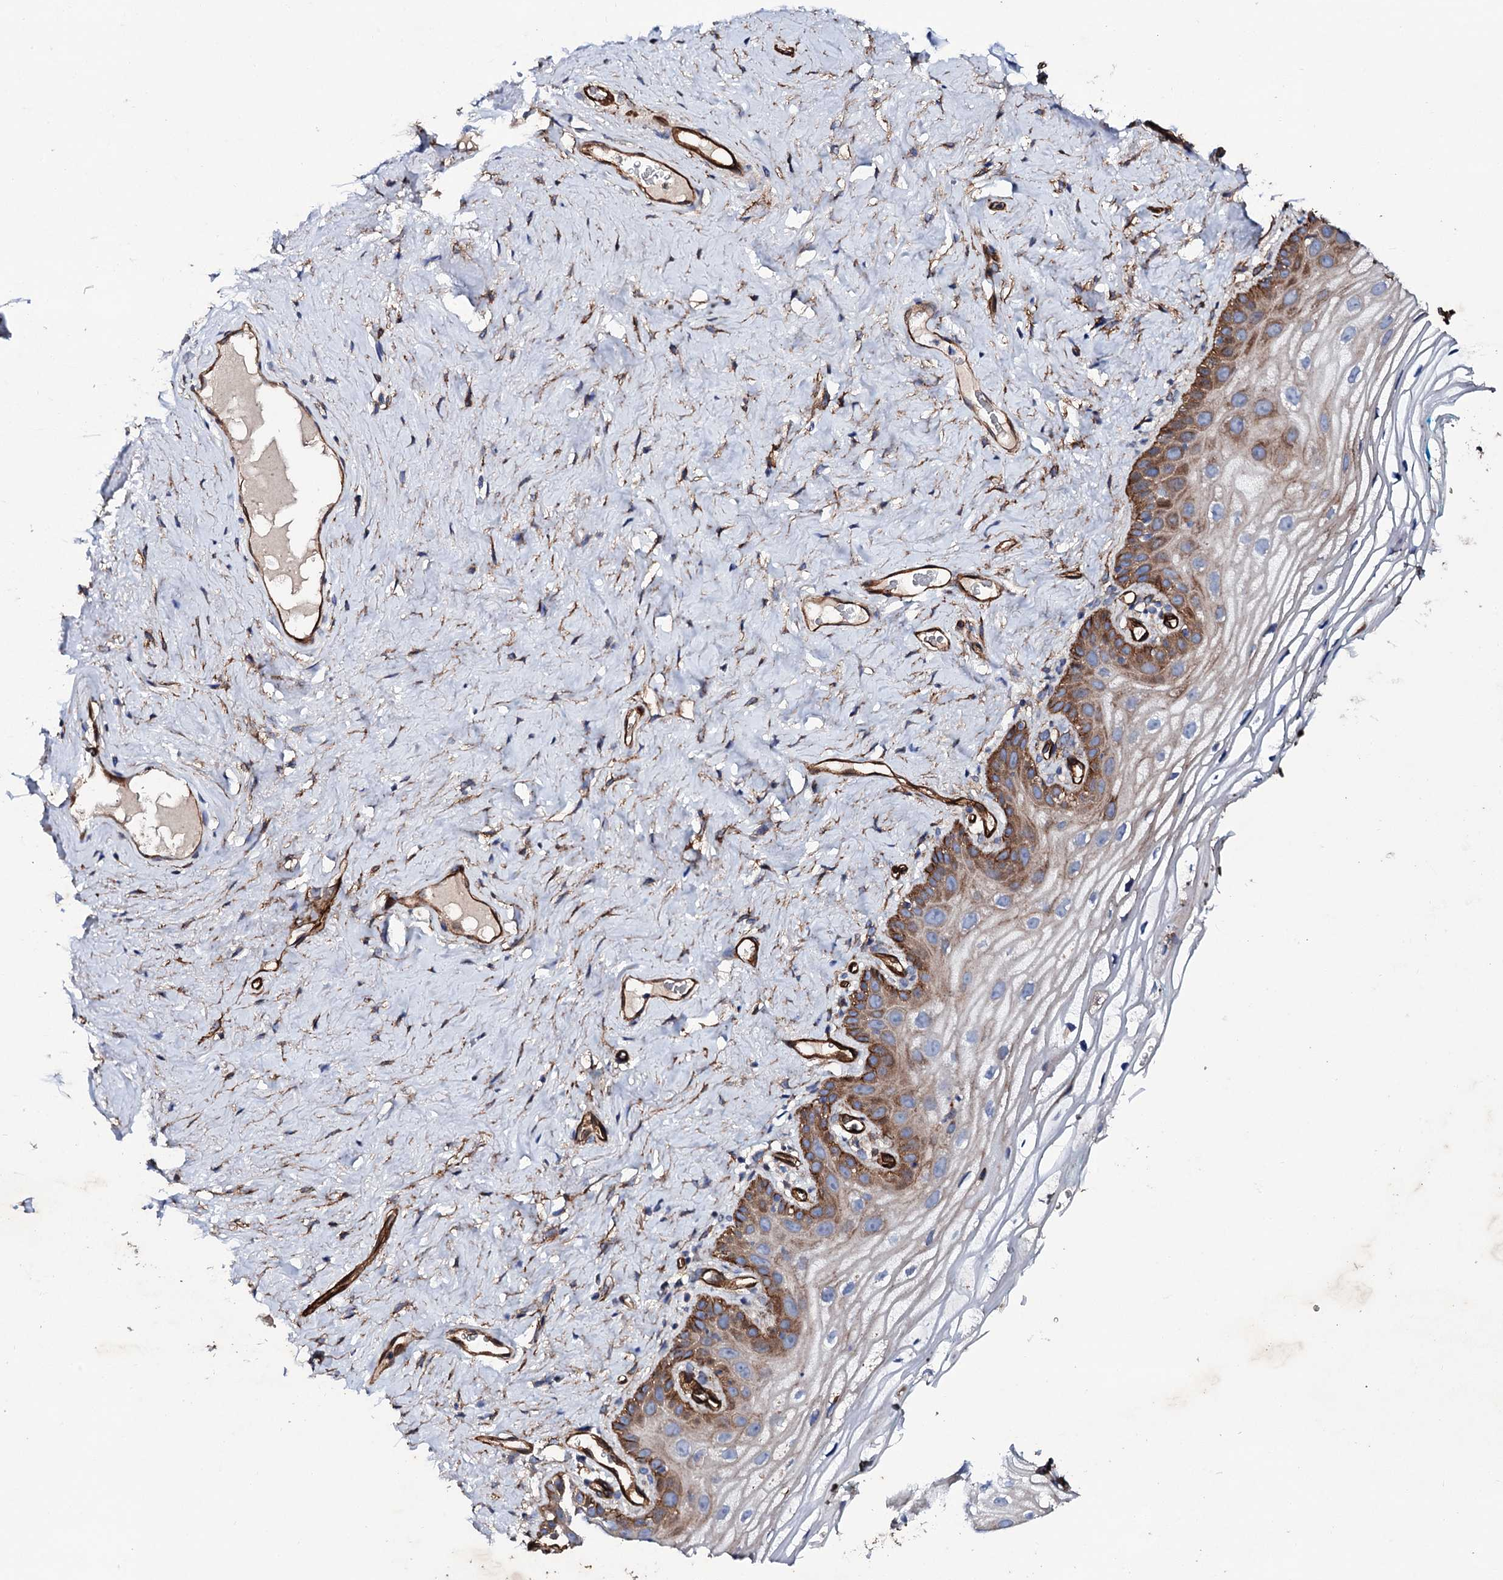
{"staining": {"intensity": "moderate", "quantity": "25%-75%", "location": "cytoplasmic/membranous"}, "tissue": "vagina", "cell_type": "Squamous epithelial cells", "image_type": "normal", "snomed": [{"axis": "morphology", "description": "Normal tissue, NOS"}, {"axis": "topography", "description": "Vagina"}], "caption": "Moderate cytoplasmic/membranous positivity is present in about 25%-75% of squamous epithelial cells in unremarkable vagina.", "gene": "DBX1", "patient": {"sex": "female", "age": 68}}